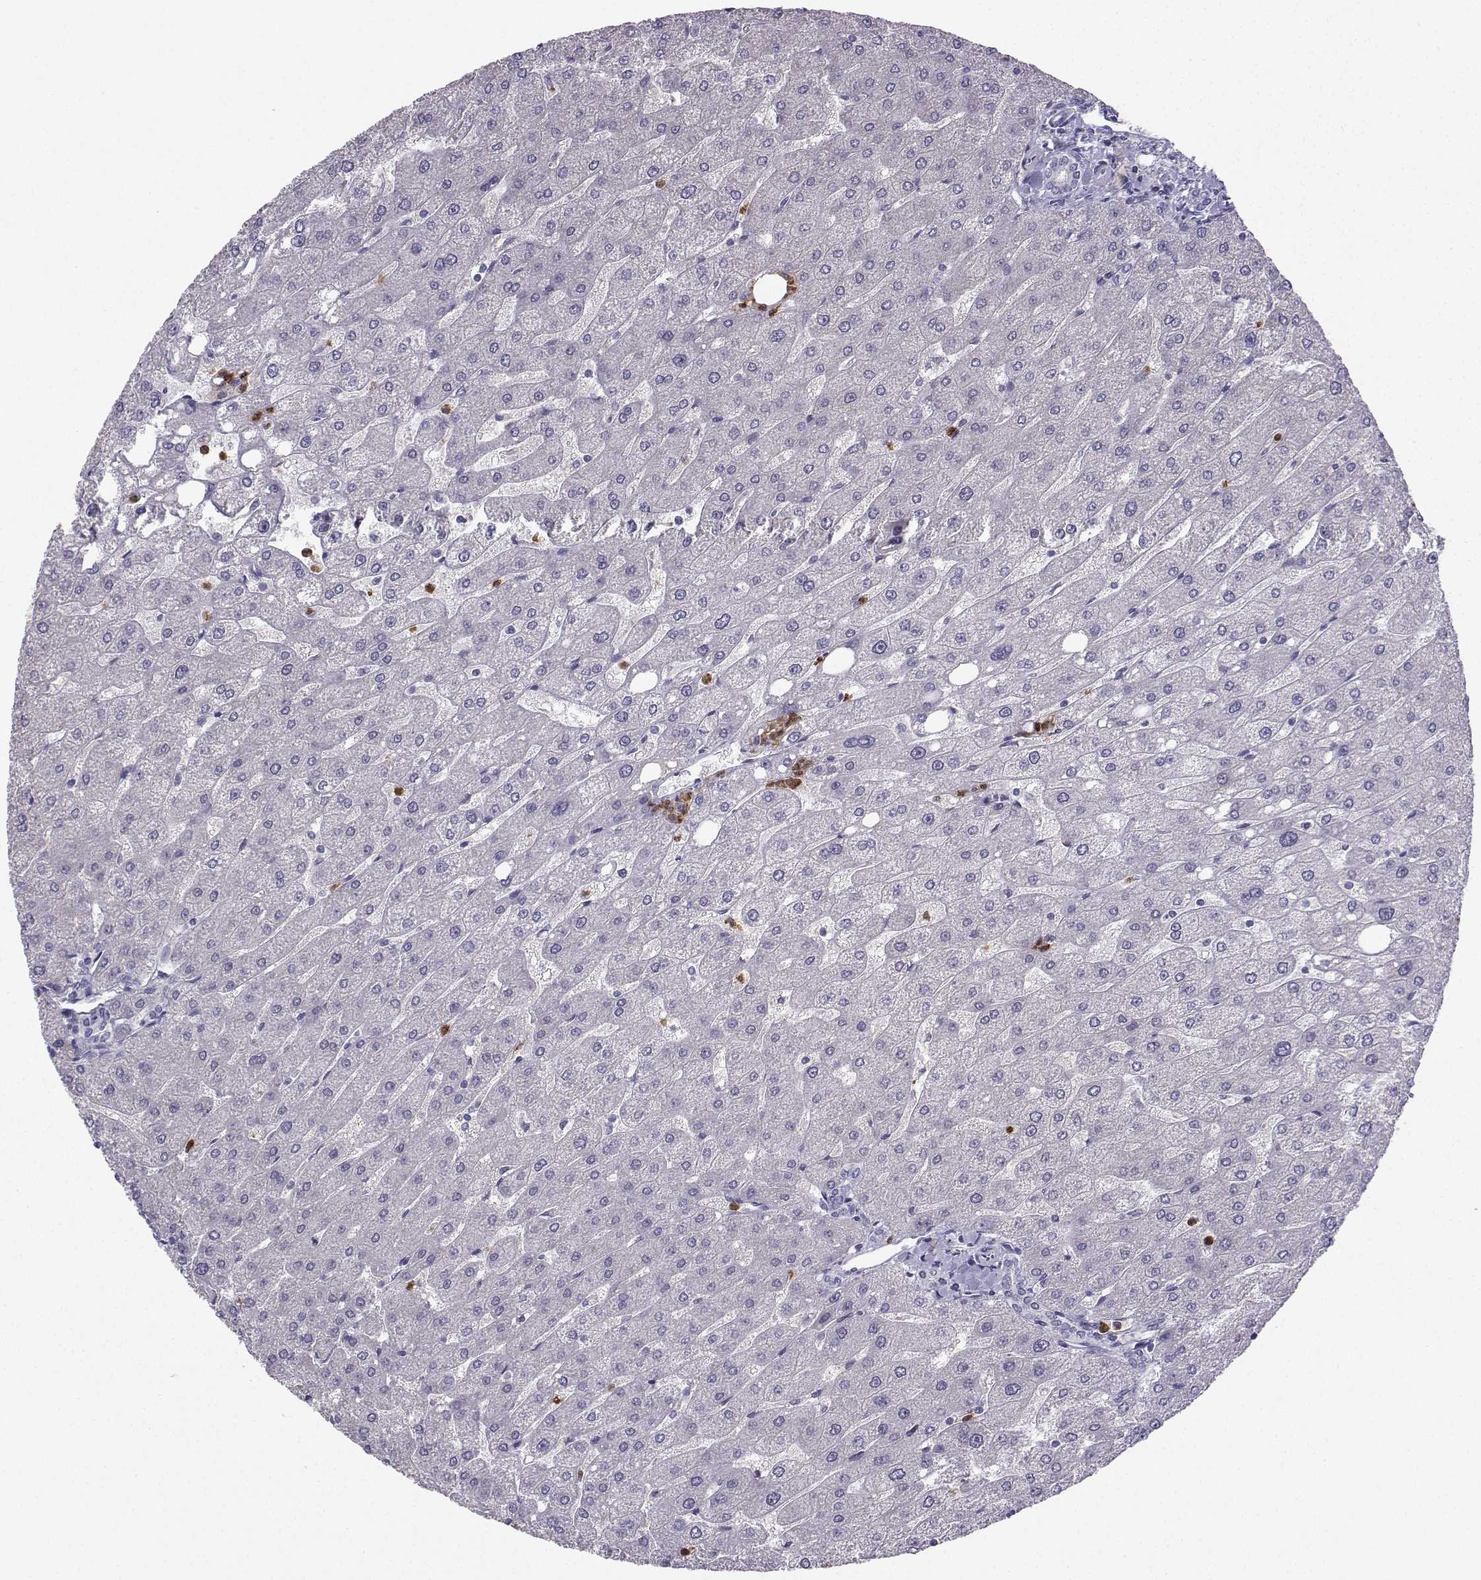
{"staining": {"intensity": "negative", "quantity": "none", "location": "none"}, "tissue": "liver", "cell_type": "Cholangiocytes", "image_type": "normal", "snomed": [{"axis": "morphology", "description": "Normal tissue, NOS"}, {"axis": "topography", "description": "Liver"}], "caption": "DAB immunohistochemical staining of benign liver exhibits no significant expression in cholangiocytes.", "gene": "CALY", "patient": {"sex": "male", "age": 67}}